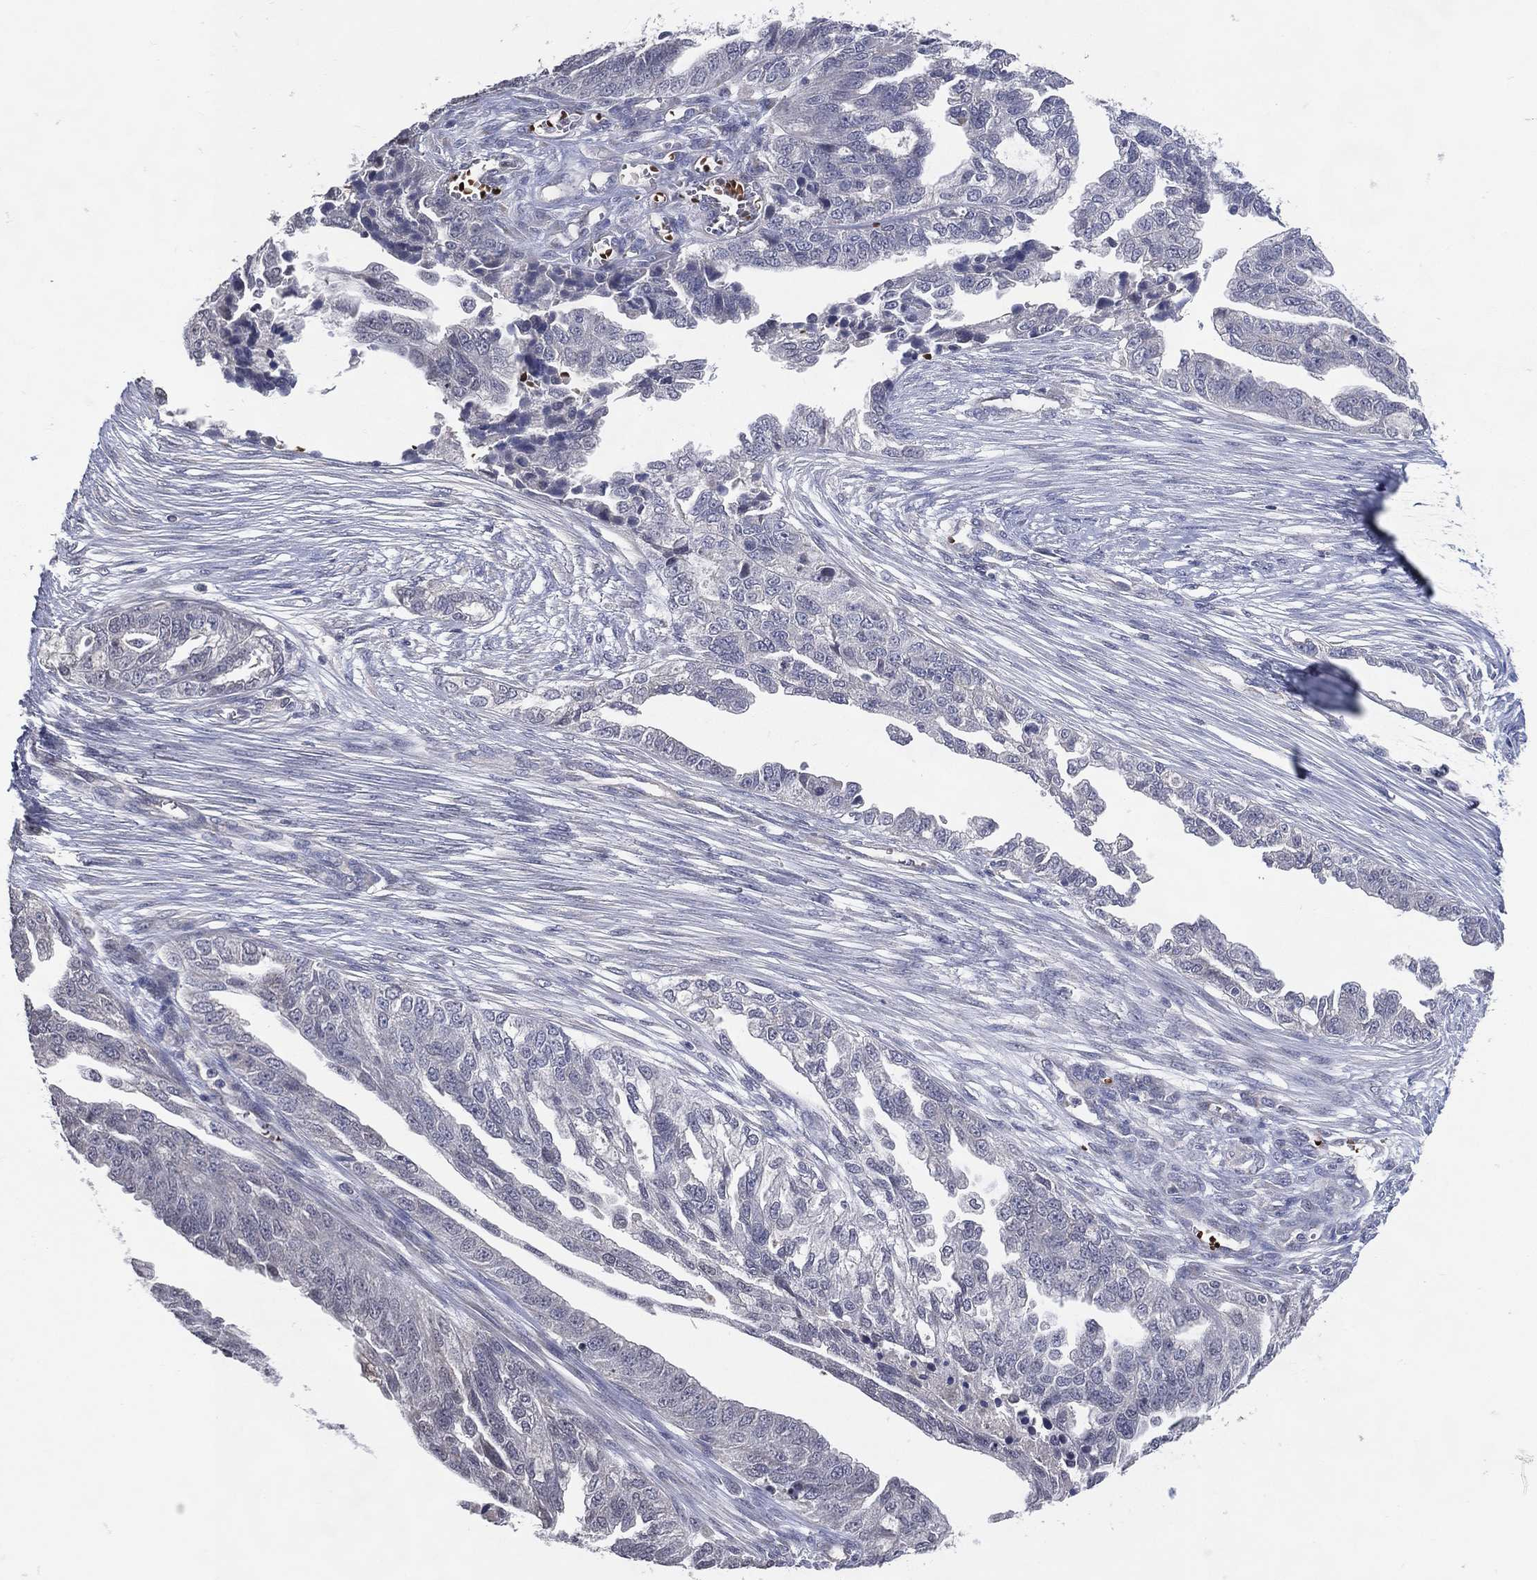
{"staining": {"intensity": "negative", "quantity": "none", "location": "none"}, "tissue": "ovarian cancer", "cell_type": "Tumor cells", "image_type": "cancer", "snomed": [{"axis": "morphology", "description": "Cystadenocarcinoma, serous, NOS"}, {"axis": "topography", "description": "Ovary"}], "caption": "IHC of ovarian cancer (serous cystadenocarcinoma) exhibits no positivity in tumor cells.", "gene": "DNAH7", "patient": {"sex": "female", "age": 51}}